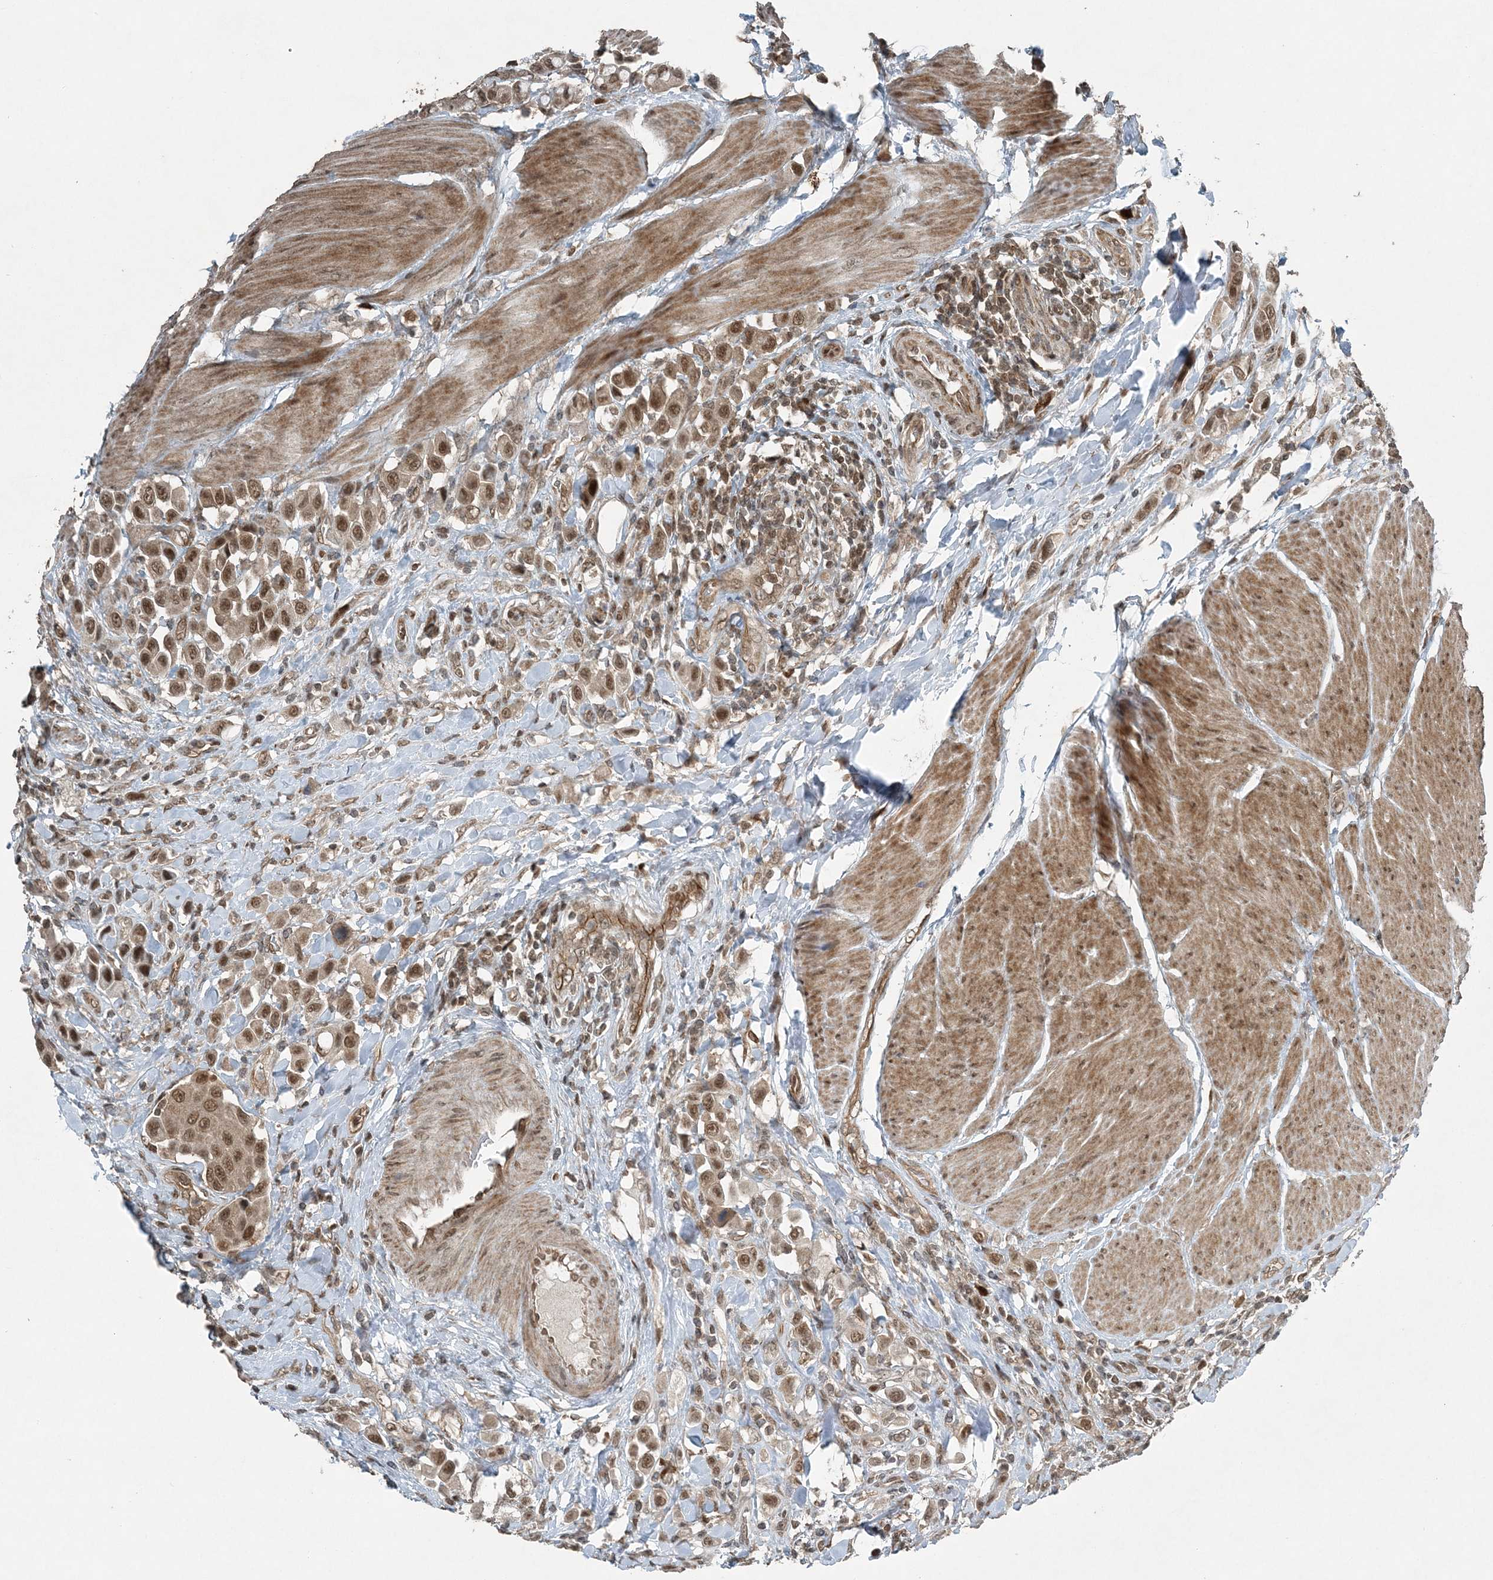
{"staining": {"intensity": "moderate", "quantity": ">75%", "location": "nuclear"}, "tissue": "urothelial cancer", "cell_type": "Tumor cells", "image_type": "cancer", "snomed": [{"axis": "morphology", "description": "Urothelial carcinoma, High grade"}, {"axis": "topography", "description": "Urinary bladder"}], "caption": "Urothelial cancer was stained to show a protein in brown. There is medium levels of moderate nuclear expression in approximately >75% of tumor cells.", "gene": "COPS7B", "patient": {"sex": "male", "age": 50}}